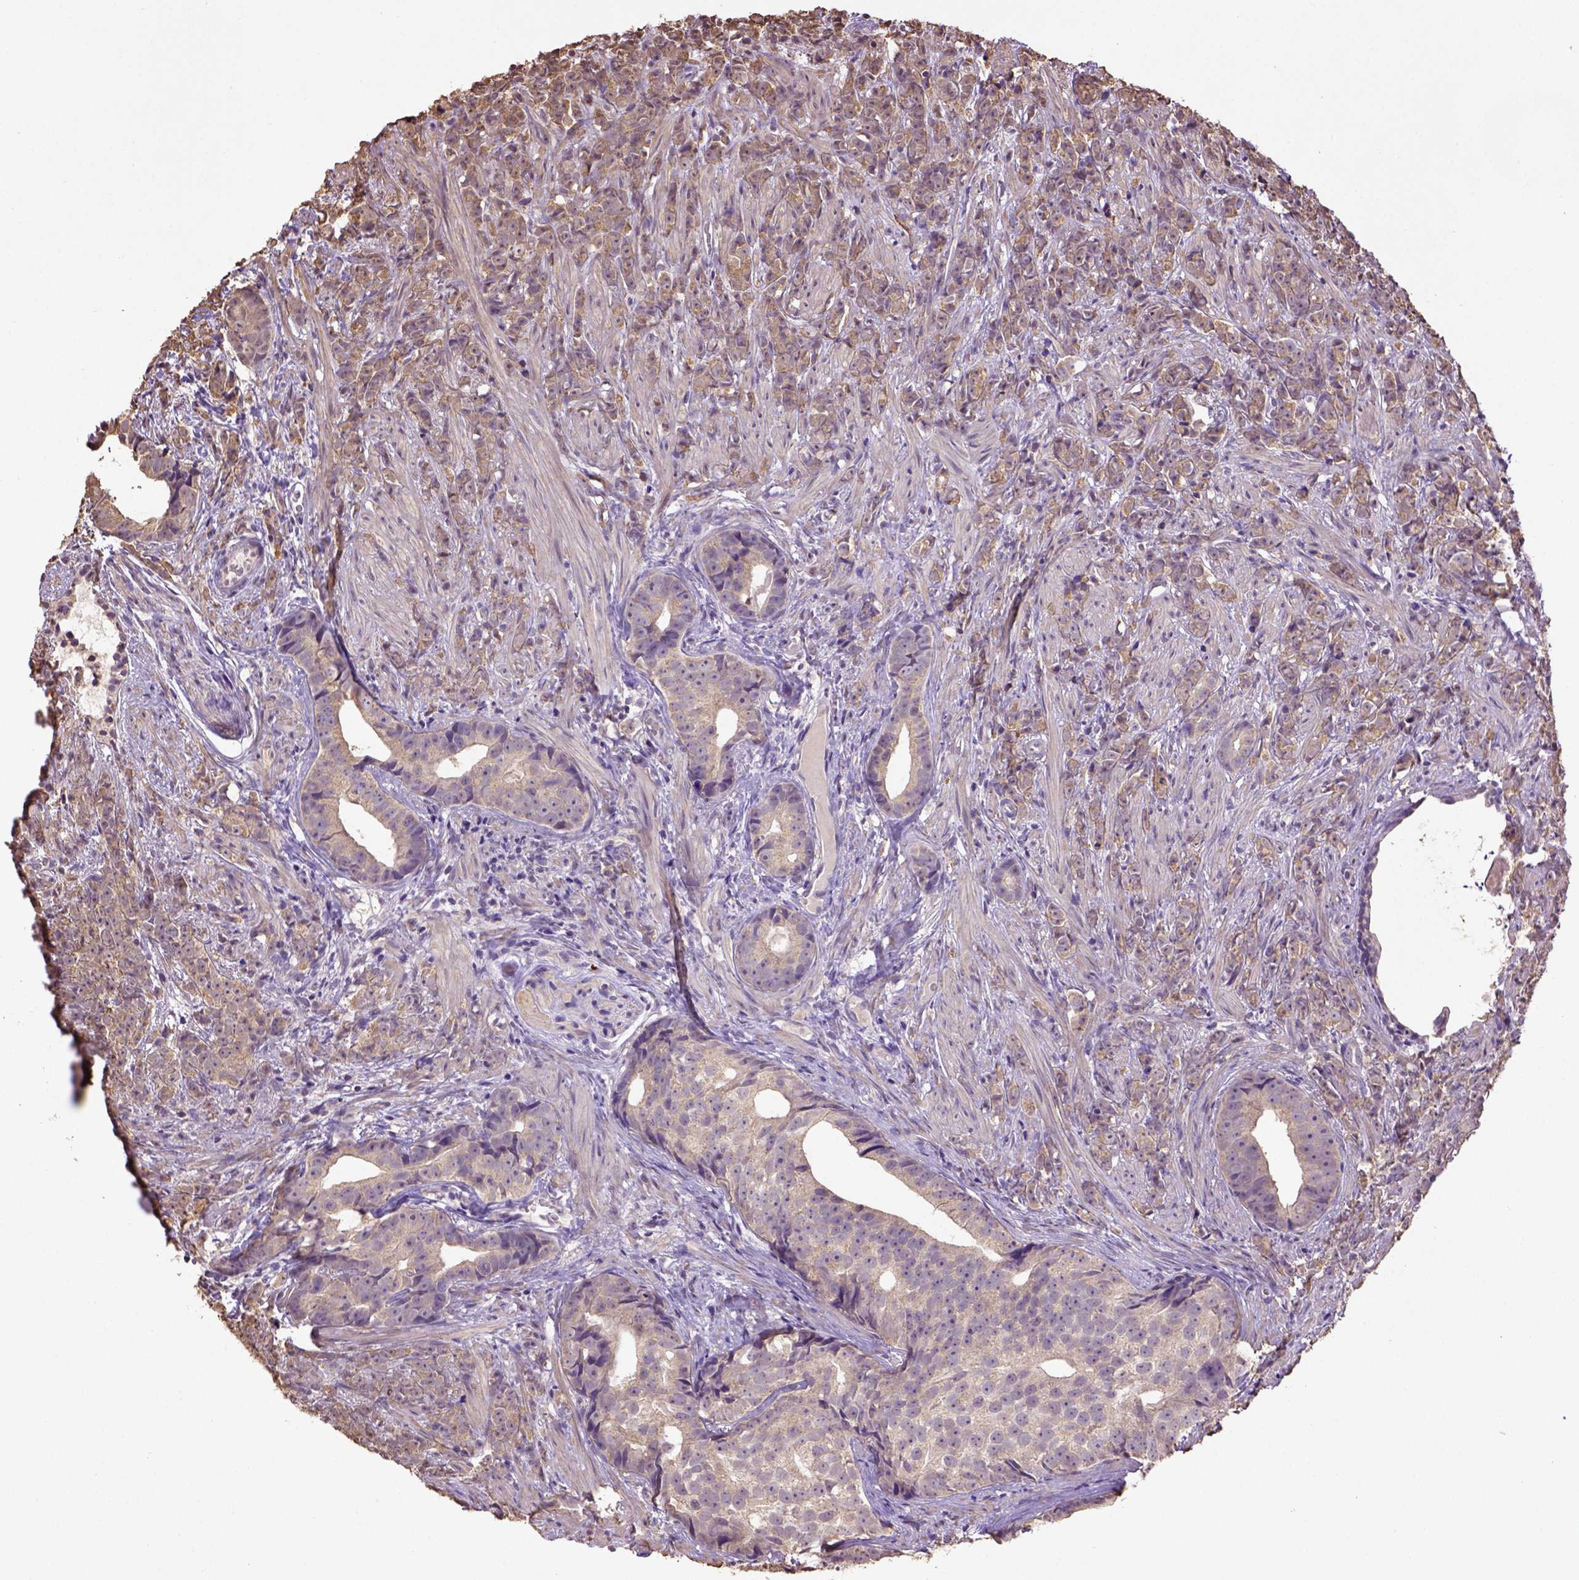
{"staining": {"intensity": "moderate", "quantity": "<25%", "location": "cytoplasmic/membranous"}, "tissue": "prostate cancer", "cell_type": "Tumor cells", "image_type": "cancer", "snomed": [{"axis": "morphology", "description": "Adenocarcinoma, High grade"}, {"axis": "topography", "description": "Prostate"}], "caption": "IHC photomicrograph of neoplastic tissue: human prostate cancer stained using IHC demonstrates low levels of moderate protein expression localized specifically in the cytoplasmic/membranous of tumor cells, appearing as a cytoplasmic/membranous brown color.", "gene": "WDR17", "patient": {"sex": "male", "age": 81}}